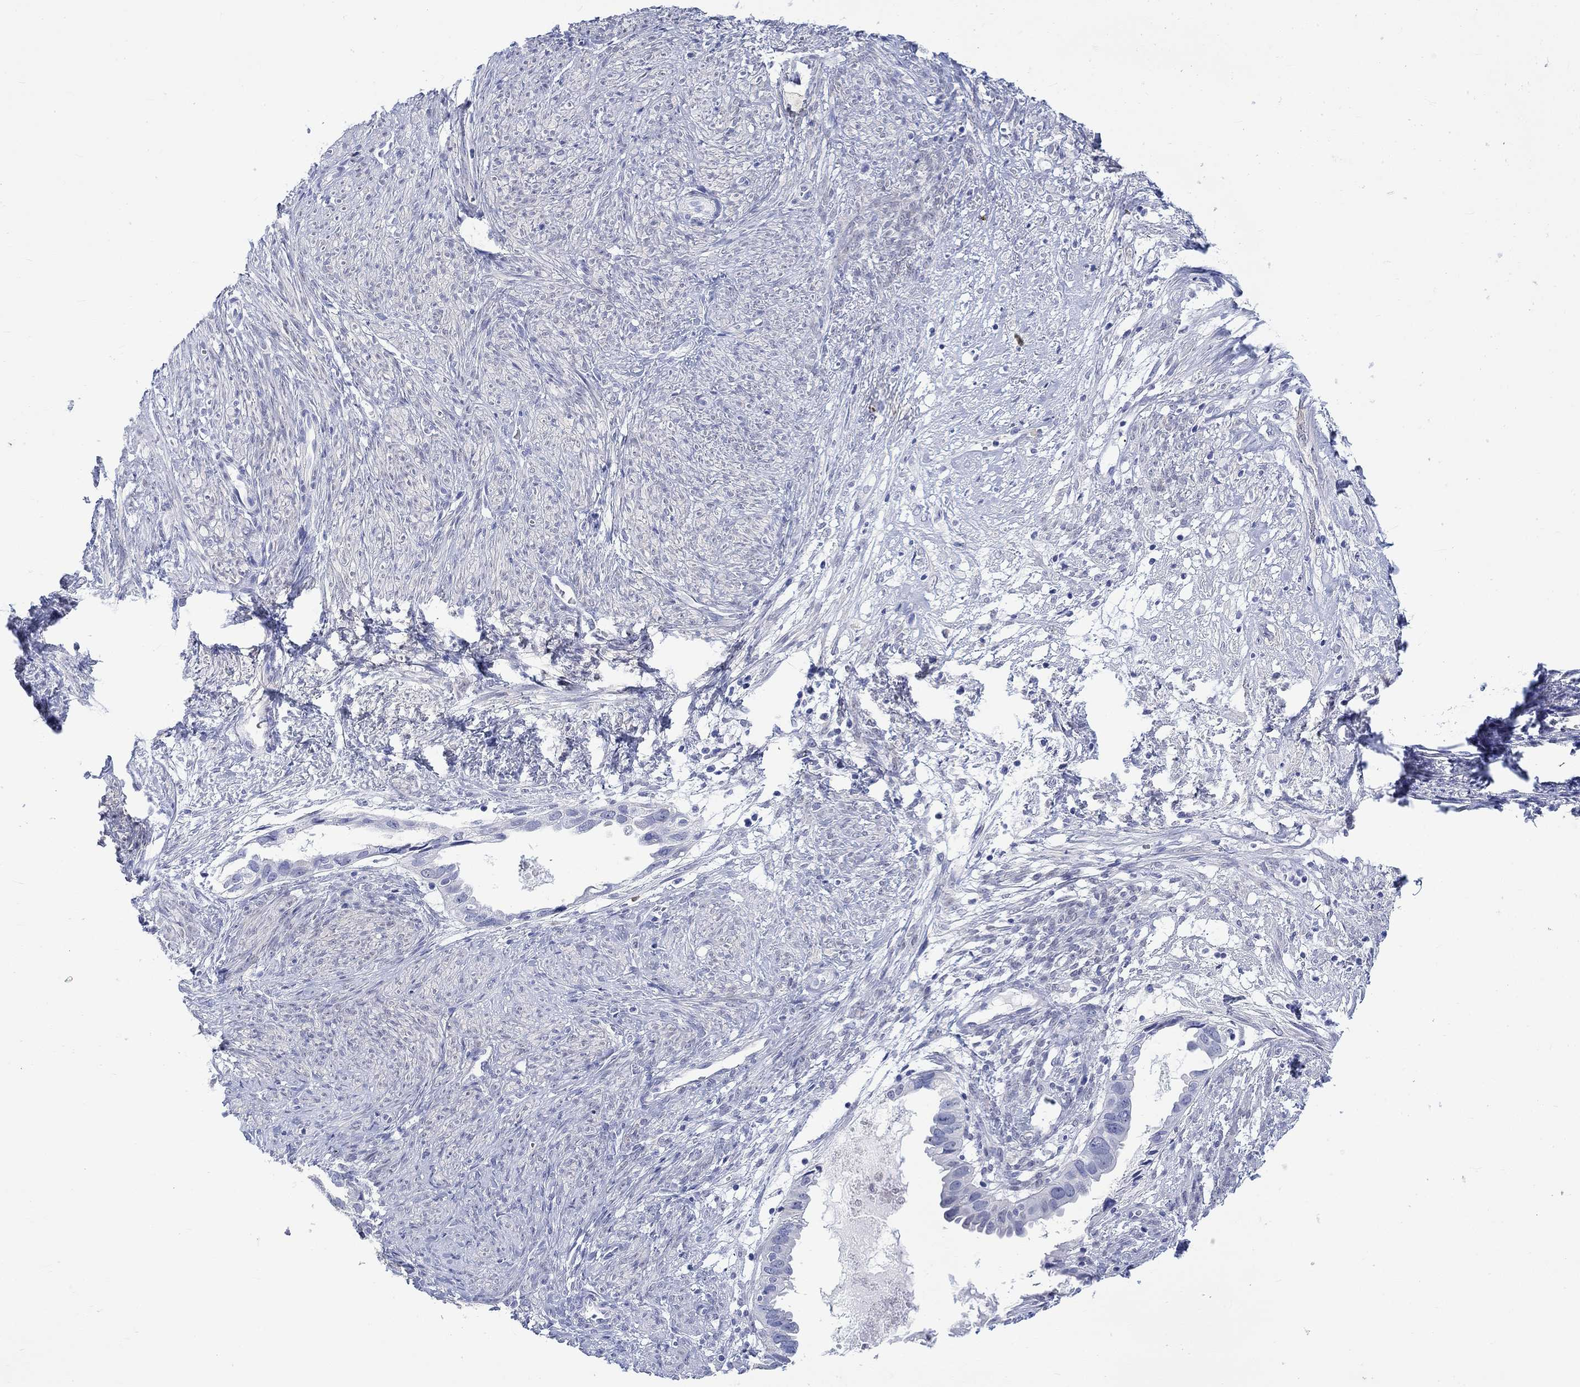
{"staining": {"intensity": "negative", "quantity": "none", "location": "none"}, "tissue": "endometrial cancer", "cell_type": "Tumor cells", "image_type": "cancer", "snomed": [{"axis": "morphology", "description": "Adenocarcinoma, NOS"}, {"axis": "topography", "description": "Endometrium"}], "caption": "DAB immunohistochemical staining of human endometrial adenocarcinoma exhibits no significant staining in tumor cells.", "gene": "MSI1", "patient": {"sex": "female", "age": 86}}